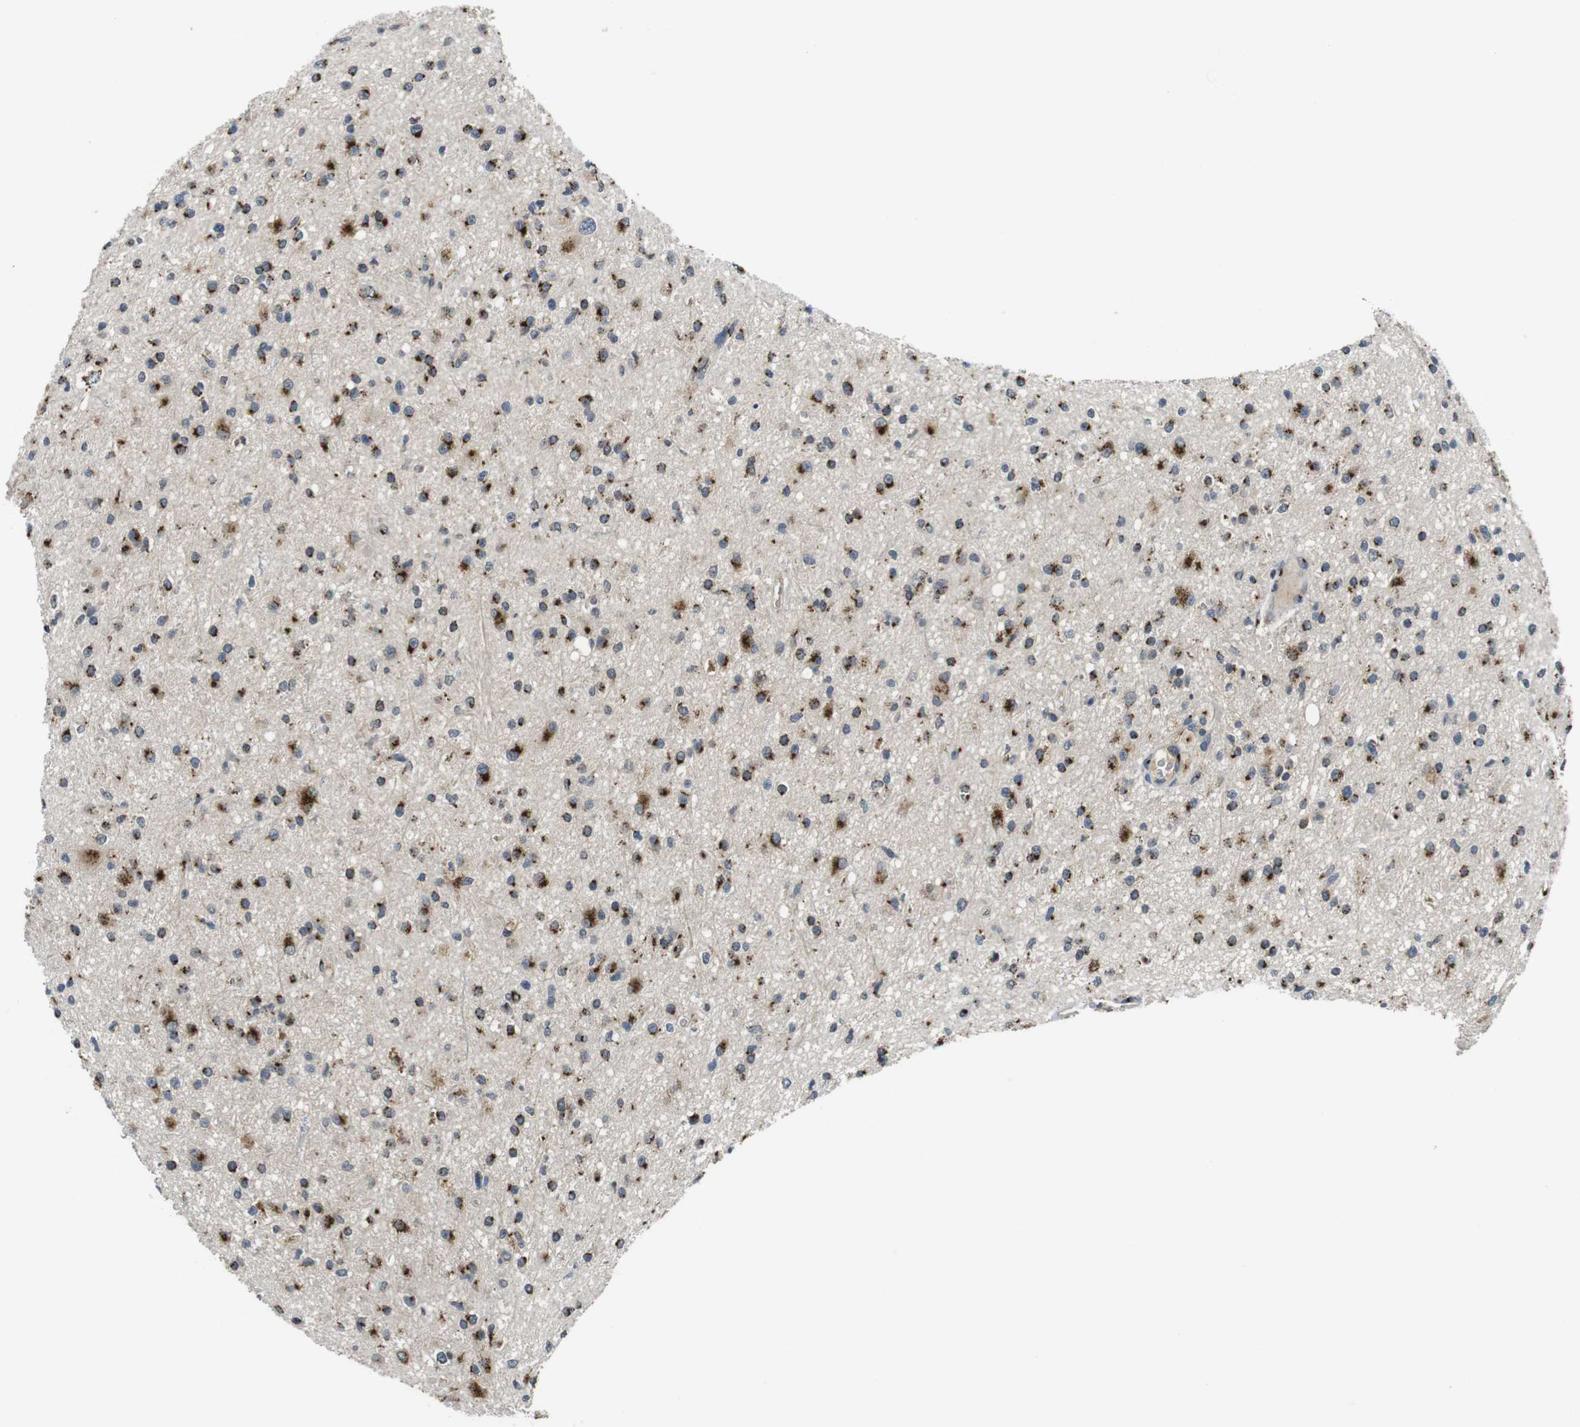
{"staining": {"intensity": "strong", "quantity": ">75%", "location": "cytoplasmic/membranous"}, "tissue": "glioma", "cell_type": "Tumor cells", "image_type": "cancer", "snomed": [{"axis": "morphology", "description": "Glioma, malignant, High grade"}, {"axis": "topography", "description": "Brain"}], "caption": "Malignant glioma (high-grade) stained for a protein (brown) reveals strong cytoplasmic/membranous positive expression in approximately >75% of tumor cells.", "gene": "ZFPL1", "patient": {"sex": "male", "age": 33}}